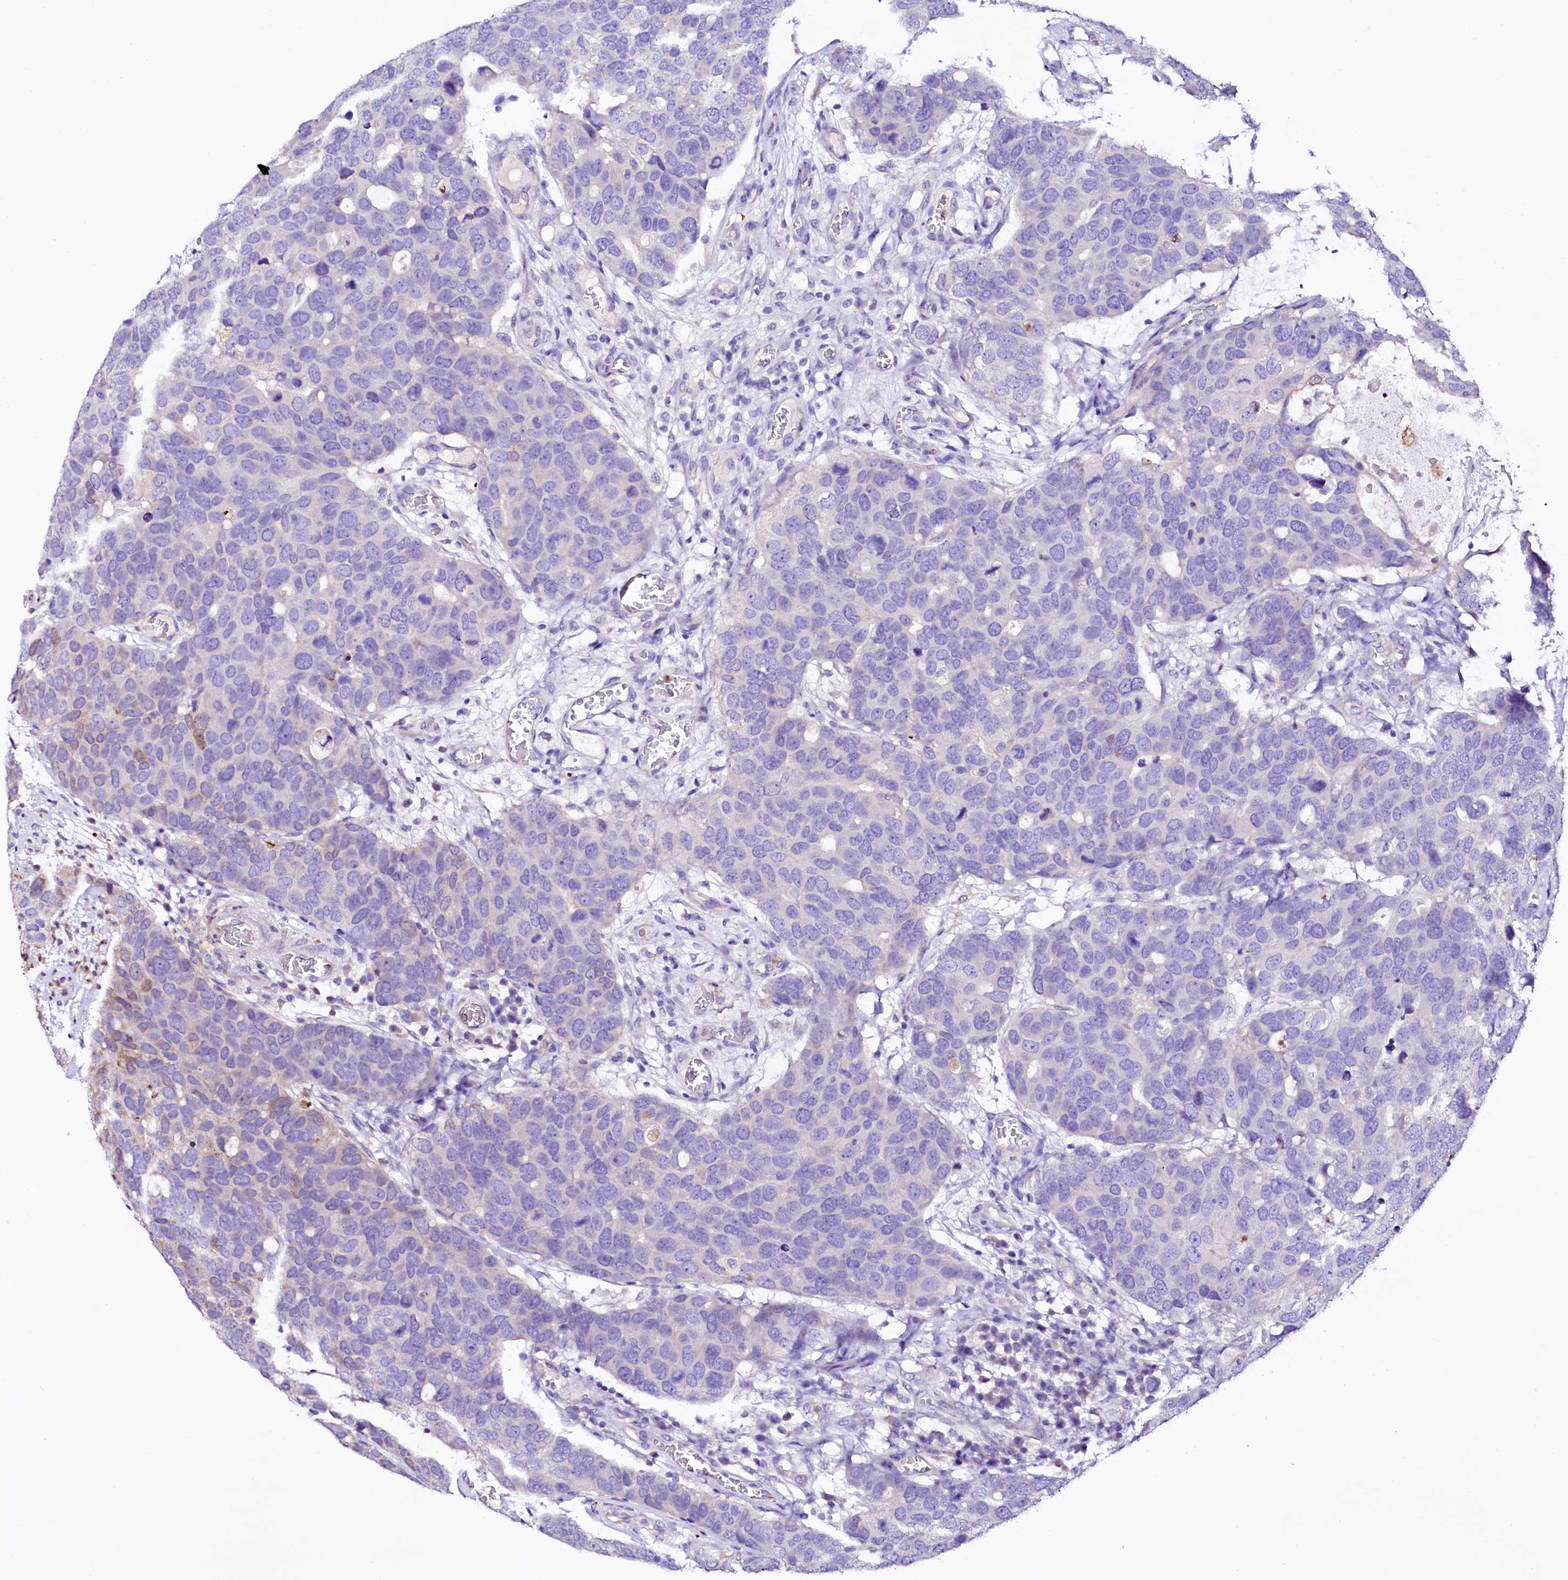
{"staining": {"intensity": "negative", "quantity": "none", "location": "none"}, "tissue": "breast cancer", "cell_type": "Tumor cells", "image_type": "cancer", "snomed": [{"axis": "morphology", "description": "Duct carcinoma"}, {"axis": "topography", "description": "Breast"}], "caption": "DAB immunohistochemical staining of human intraductal carcinoma (breast) exhibits no significant expression in tumor cells. (Stains: DAB immunohistochemistry (IHC) with hematoxylin counter stain, Microscopy: brightfield microscopy at high magnification).", "gene": "NAA16", "patient": {"sex": "female", "age": 83}}